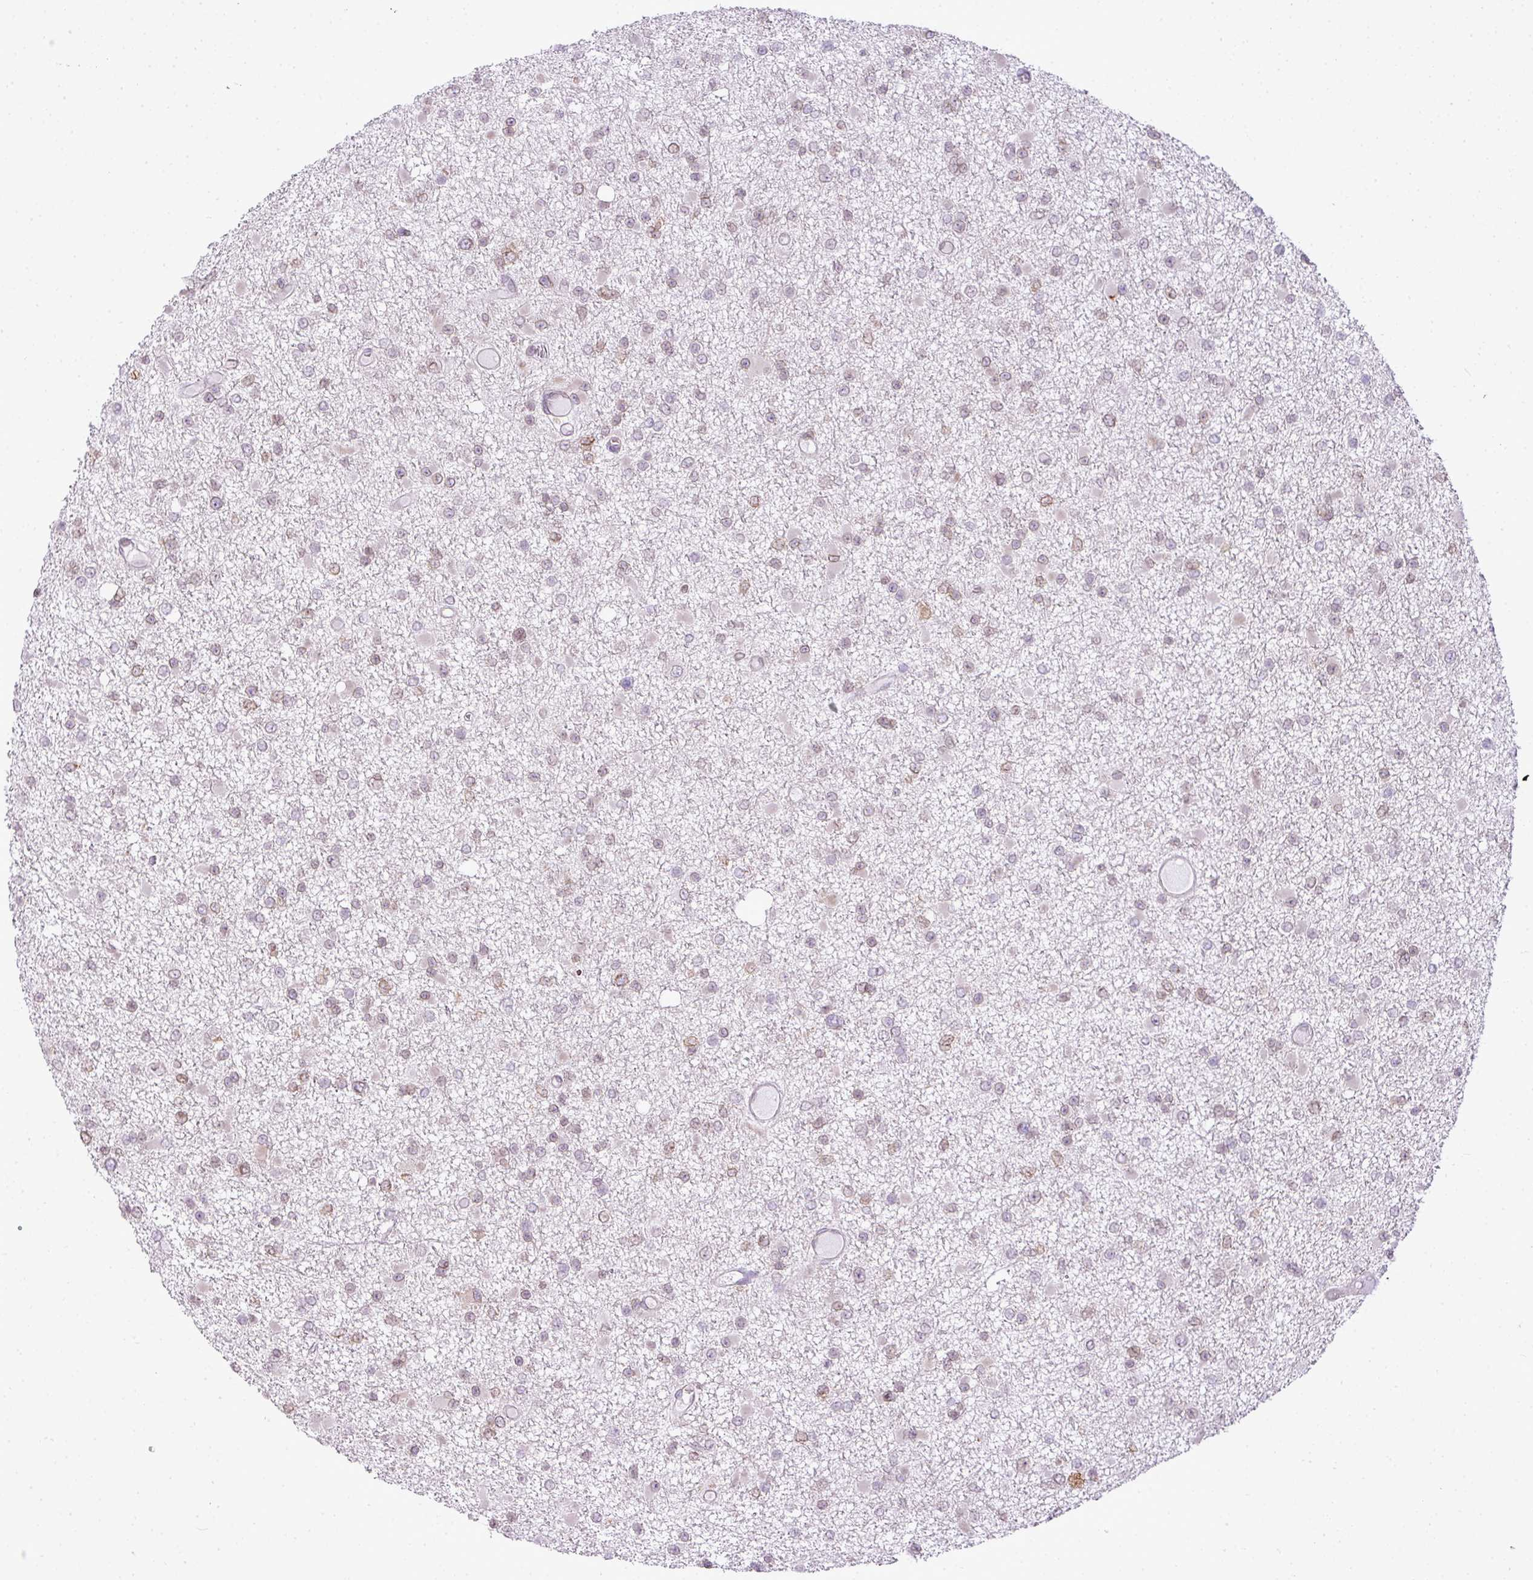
{"staining": {"intensity": "weak", "quantity": "<25%", "location": "nuclear"}, "tissue": "glioma", "cell_type": "Tumor cells", "image_type": "cancer", "snomed": [{"axis": "morphology", "description": "Glioma, malignant, Low grade"}, {"axis": "topography", "description": "Brain"}], "caption": "Tumor cells show no significant protein expression in glioma.", "gene": "COX18", "patient": {"sex": "female", "age": 22}}